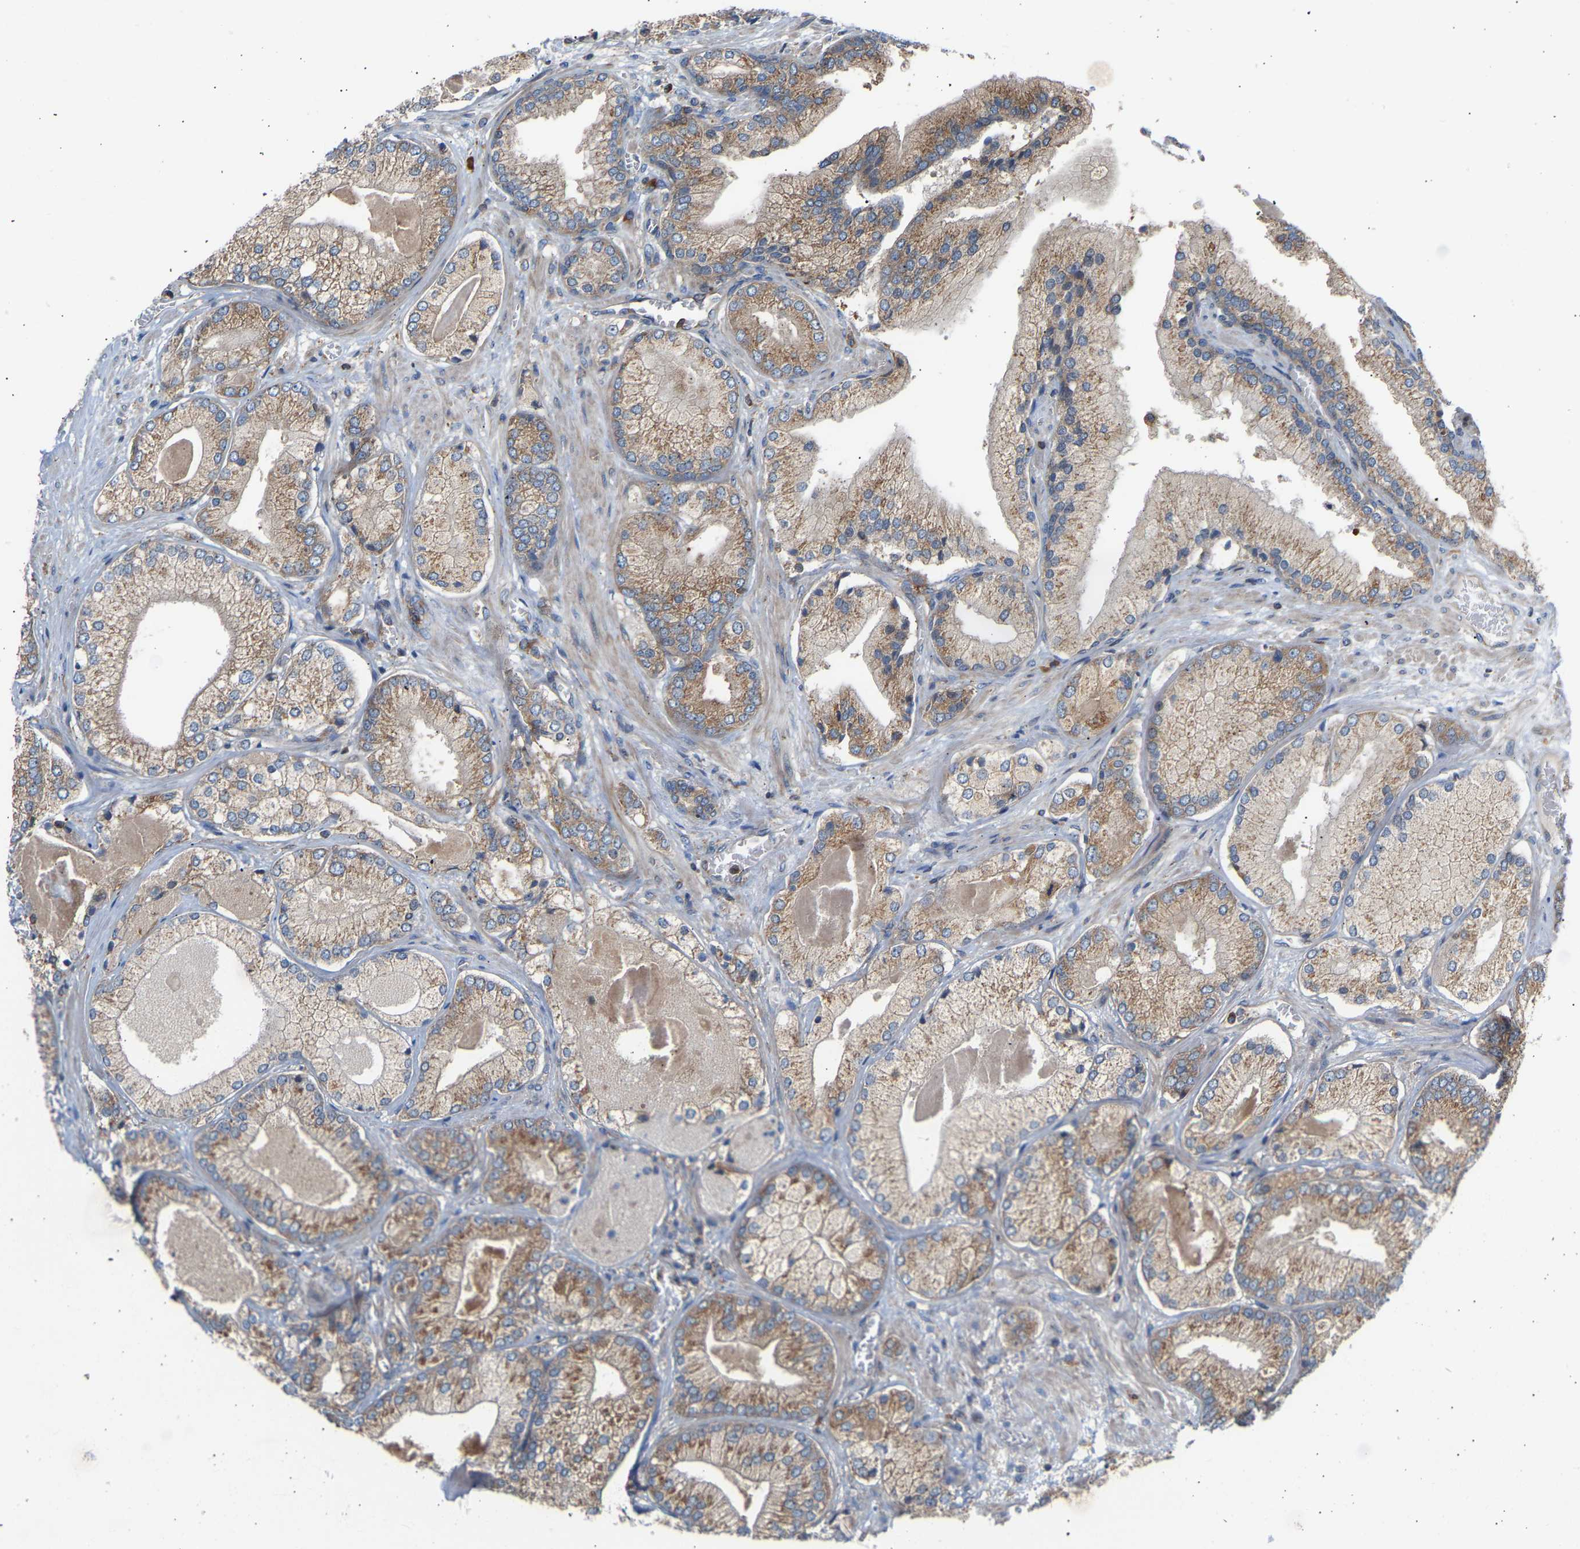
{"staining": {"intensity": "moderate", "quantity": ">75%", "location": "cytoplasmic/membranous"}, "tissue": "prostate cancer", "cell_type": "Tumor cells", "image_type": "cancer", "snomed": [{"axis": "morphology", "description": "Adenocarcinoma, Low grade"}, {"axis": "topography", "description": "Prostate"}], "caption": "Low-grade adenocarcinoma (prostate) tissue demonstrates moderate cytoplasmic/membranous staining in approximately >75% of tumor cells", "gene": "GCN1", "patient": {"sex": "male", "age": 65}}